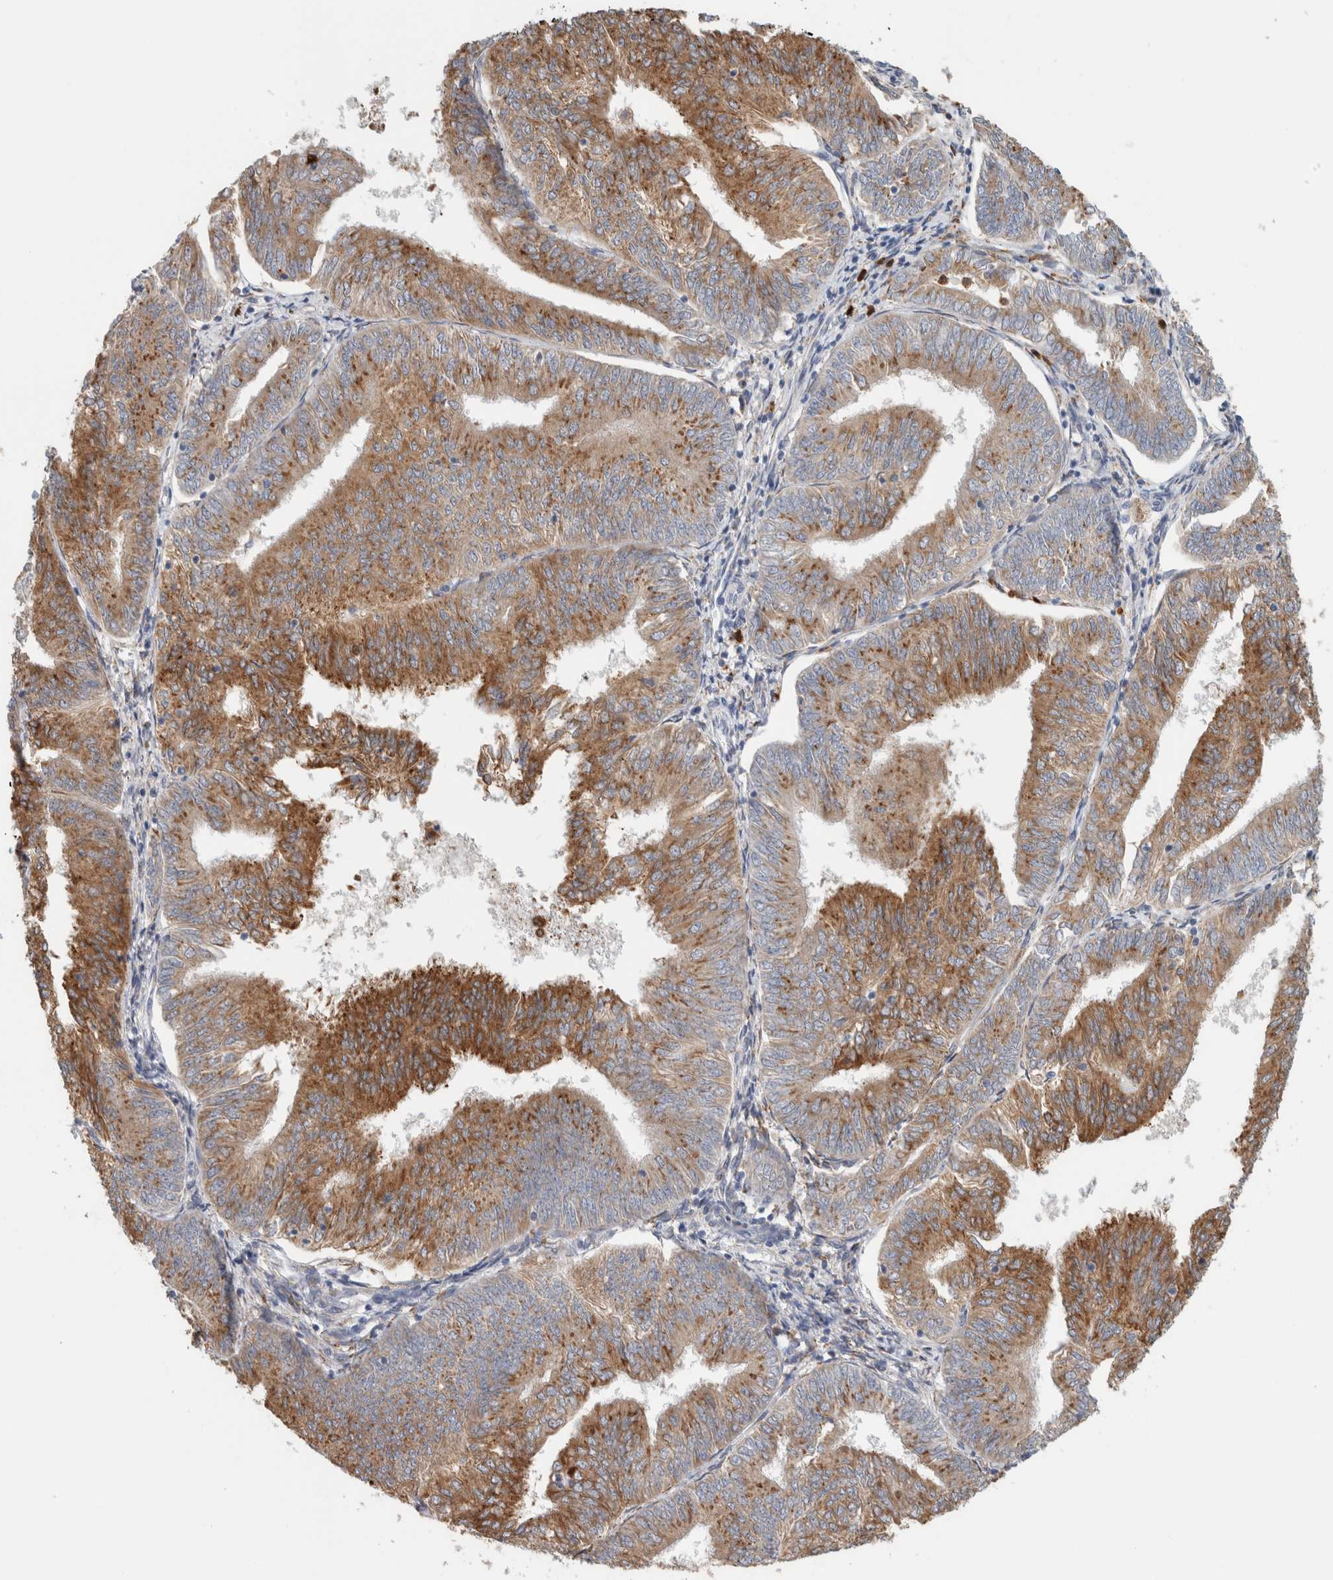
{"staining": {"intensity": "moderate", "quantity": ">75%", "location": "cytoplasmic/membranous"}, "tissue": "endometrial cancer", "cell_type": "Tumor cells", "image_type": "cancer", "snomed": [{"axis": "morphology", "description": "Adenocarcinoma, NOS"}, {"axis": "topography", "description": "Endometrium"}], "caption": "Immunohistochemical staining of human adenocarcinoma (endometrial) demonstrates medium levels of moderate cytoplasmic/membranous positivity in about >75% of tumor cells.", "gene": "P4HA1", "patient": {"sex": "female", "age": 58}}